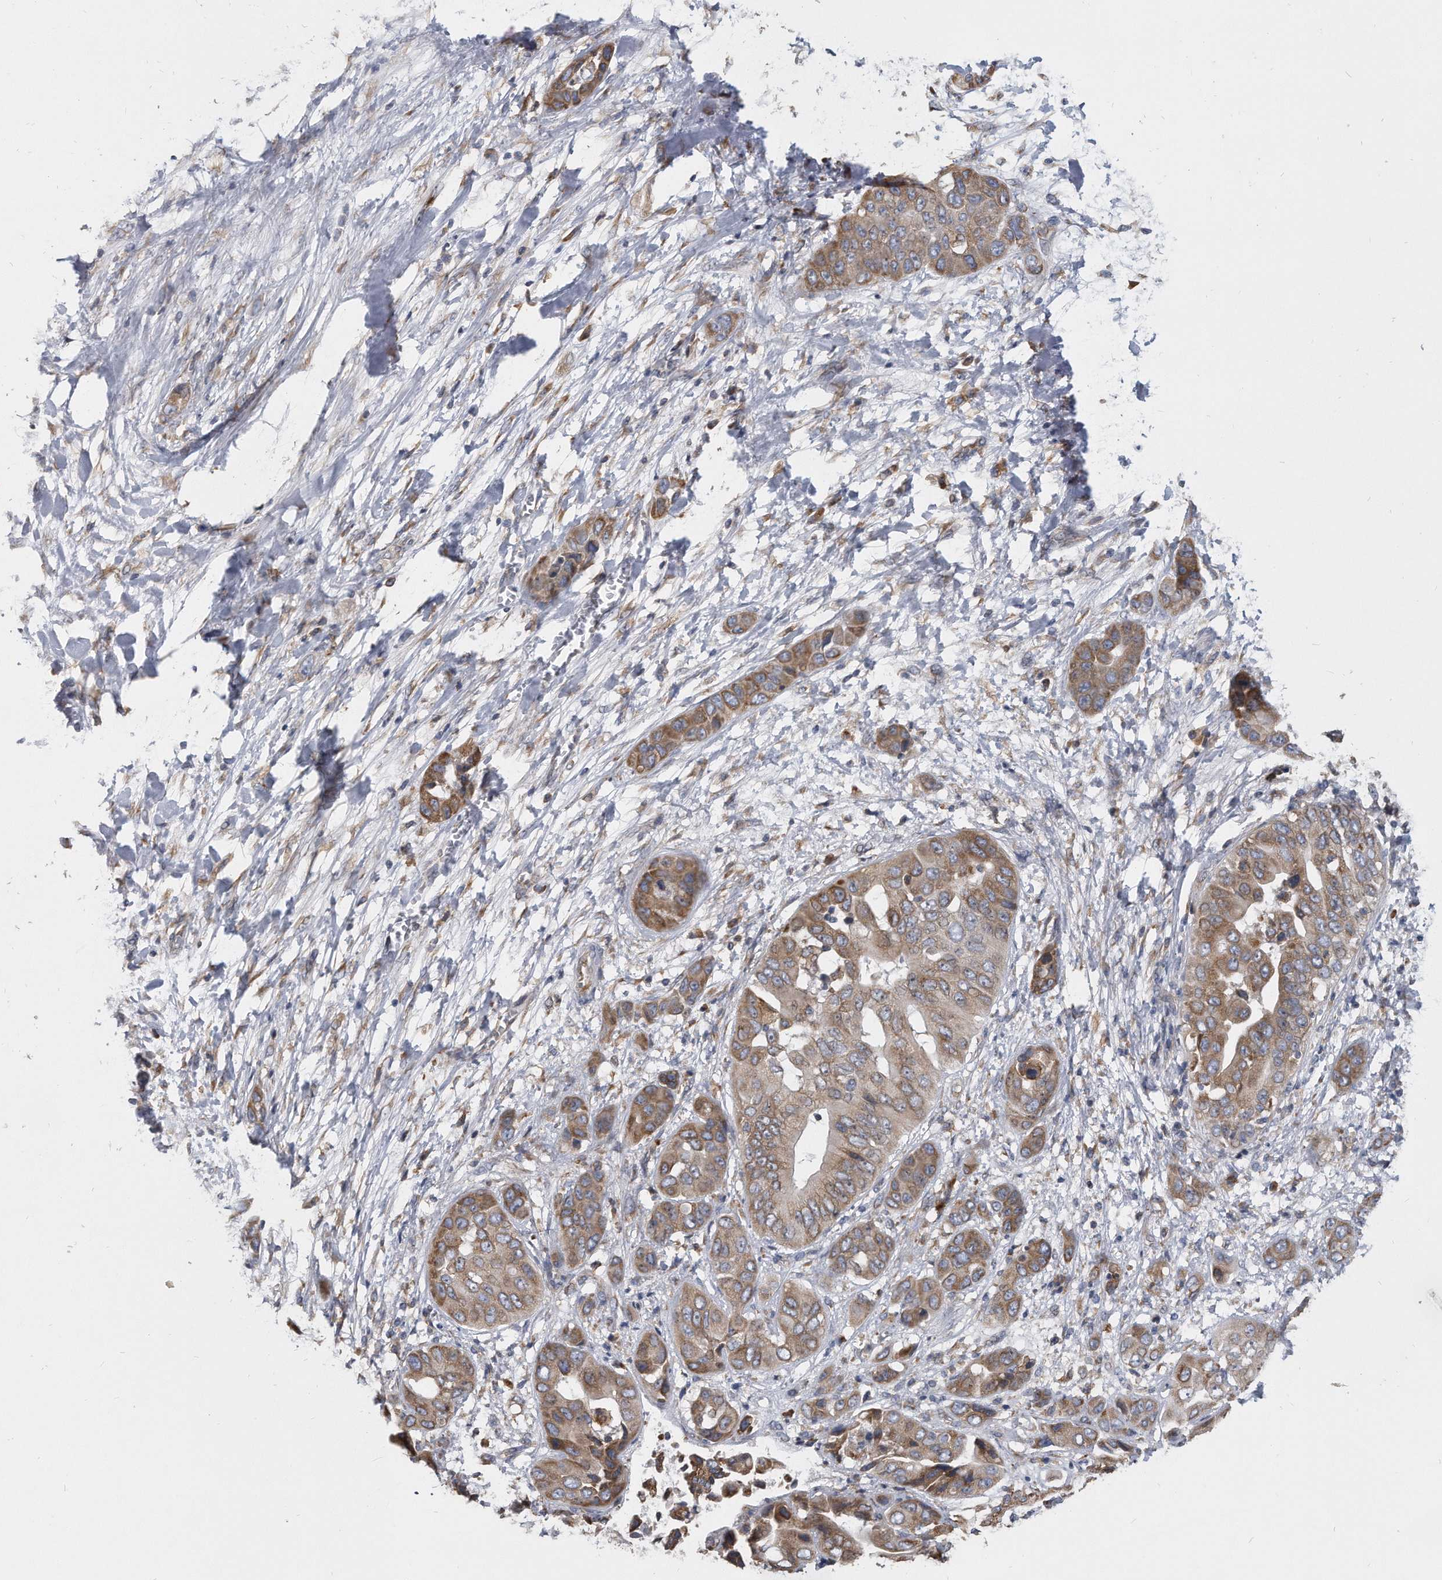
{"staining": {"intensity": "moderate", "quantity": ">75%", "location": "cytoplasmic/membranous"}, "tissue": "liver cancer", "cell_type": "Tumor cells", "image_type": "cancer", "snomed": [{"axis": "morphology", "description": "Cholangiocarcinoma"}, {"axis": "topography", "description": "Liver"}], "caption": "A medium amount of moderate cytoplasmic/membranous positivity is identified in approximately >75% of tumor cells in cholangiocarcinoma (liver) tissue. The staining is performed using DAB (3,3'-diaminobenzidine) brown chromogen to label protein expression. The nuclei are counter-stained blue using hematoxylin.", "gene": "CCDC47", "patient": {"sex": "female", "age": 52}}